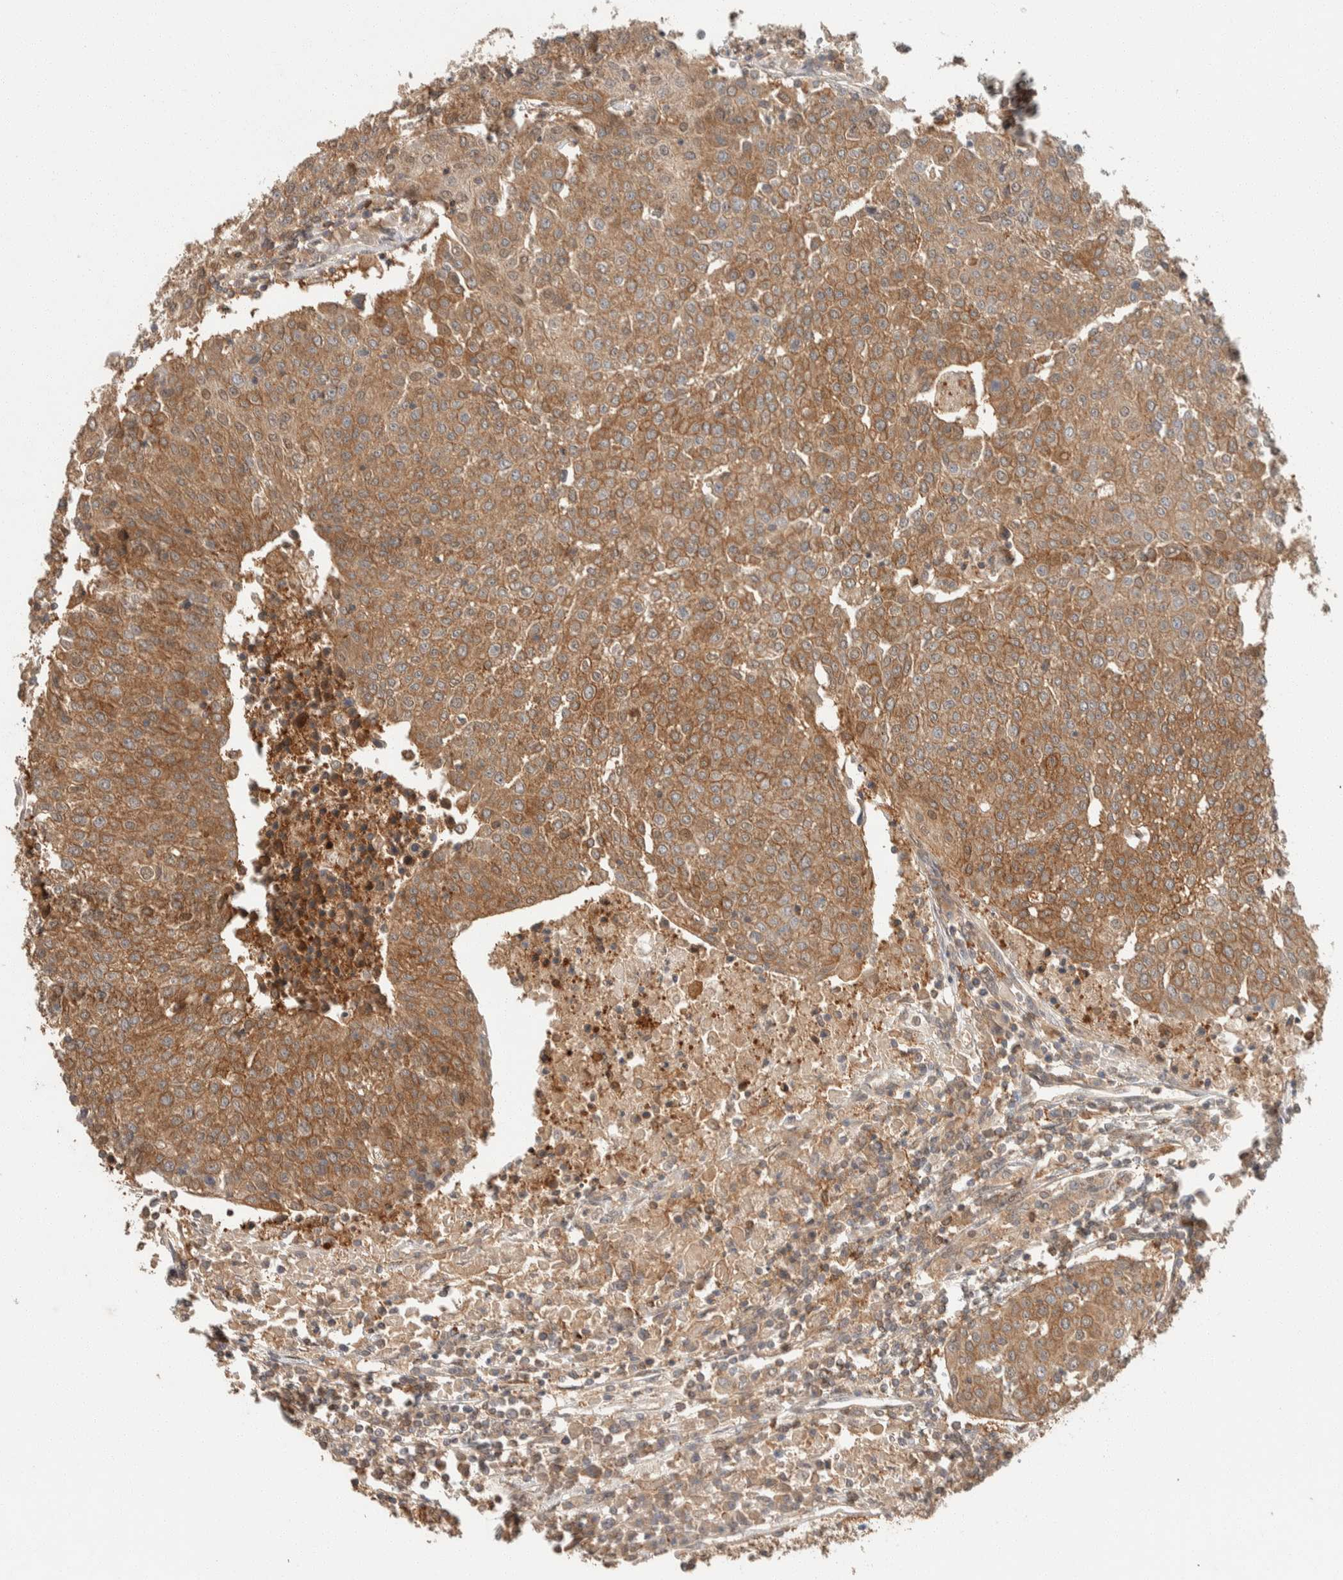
{"staining": {"intensity": "moderate", "quantity": ">75%", "location": "cytoplasmic/membranous"}, "tissue": "urothelial cancer", "cell_type": "Tumor cells", "image_type": "cancer", "snomed": [{"axis": "morphology", "description": "Urothelial carcinoma, High grade"}, {"axis": "topography", "description": "Urinary bladder"}], "caption": "Immunohistochemical staining of urothelial cancer demonstrates medium levels of moderate cytoplasmic/membranous staining in about >75% of tumor cells.", "gene": "ZNF567", "patient": {"sex": "female", "age": 85}}